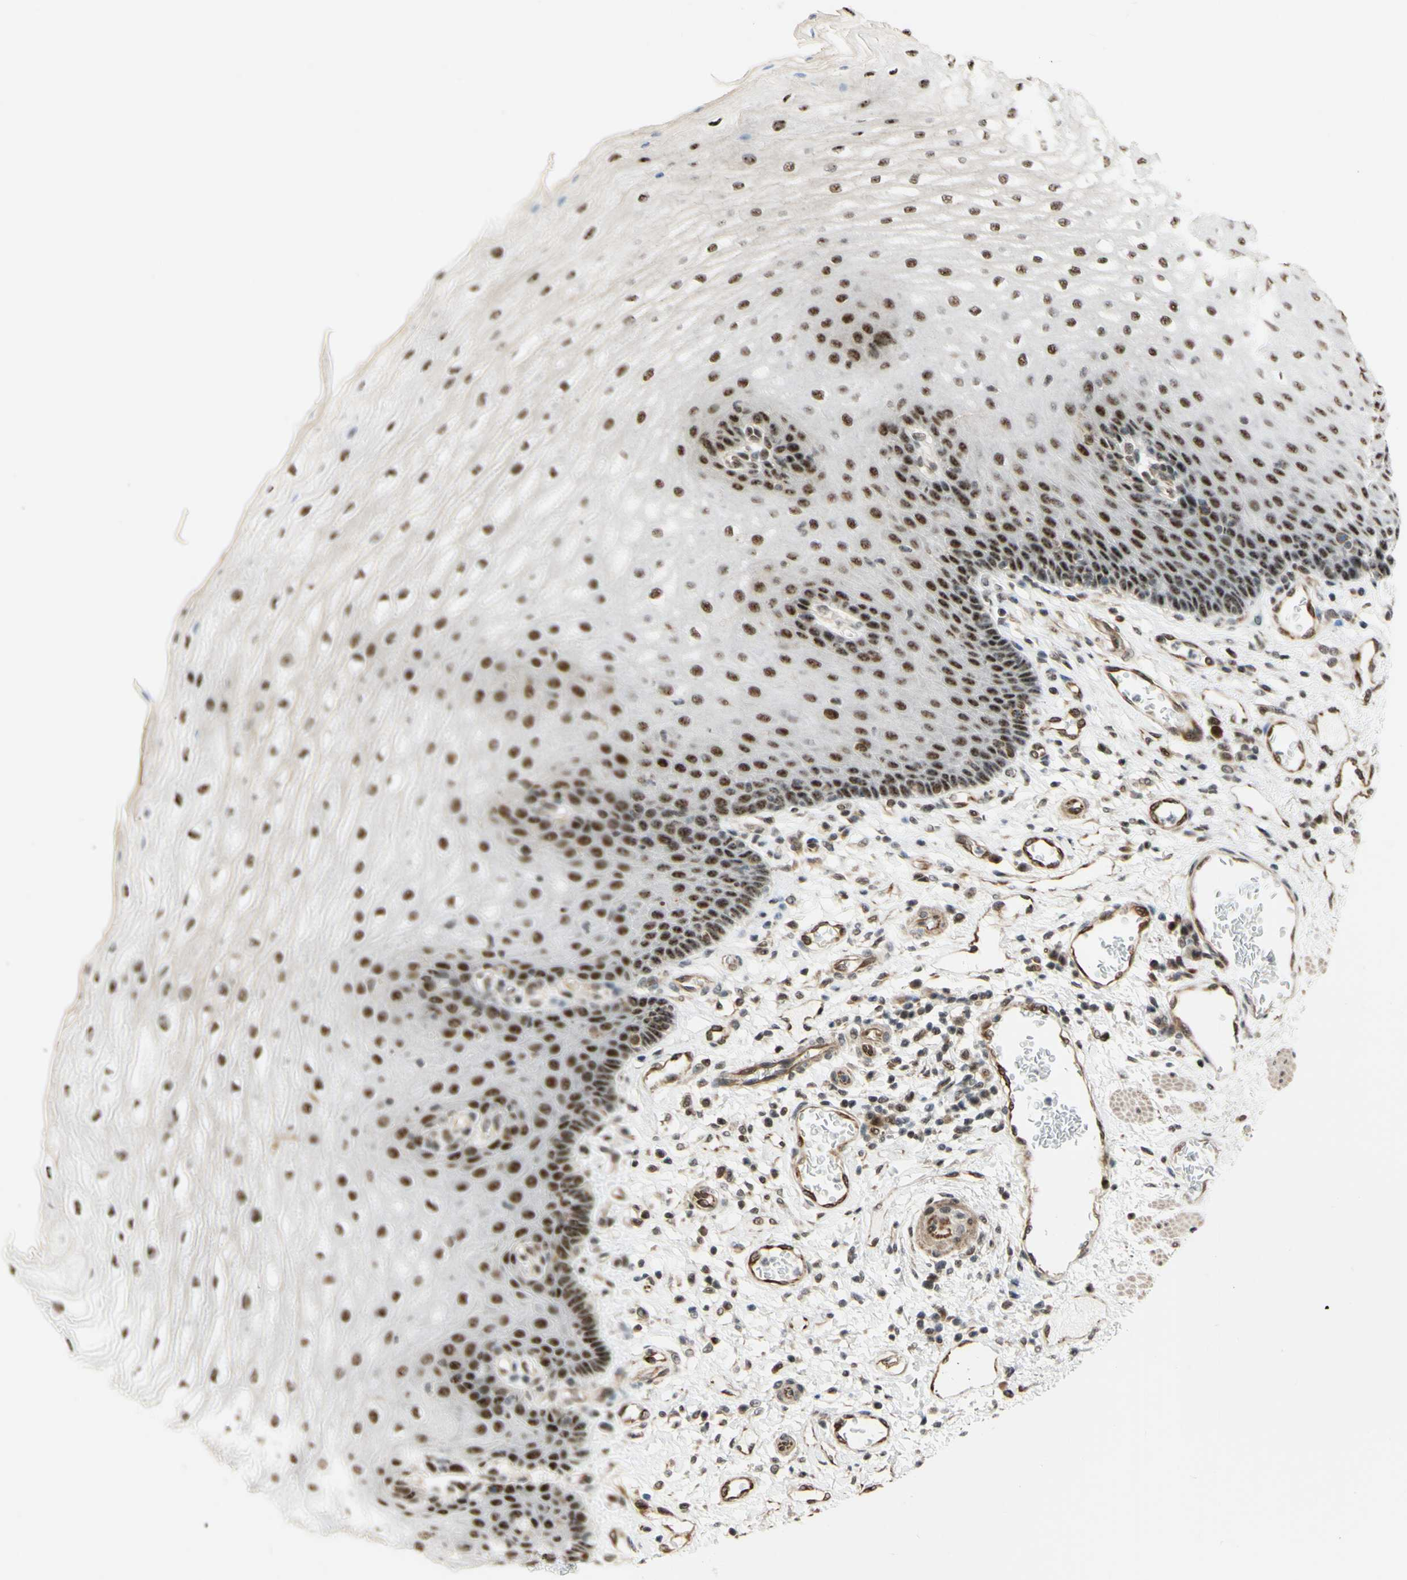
{"staining": {"intensity": "strong", "quantity": ">75%", "location": "nuclear"}, "tissue": "esophagus", "cell_type": "Squamous epithelial cells", "image_type": "normal", "snomed": [{"axis": "morphology", "description": "Normal tissue, NOS"}, {"axis": "topography", "description": "Esophagus"}], "caption": "A histopathology image showing strong nuclear expression in approximately >75% of squamous epithelial cells in benign esophagus, as visualized by brown immunohistochemical staining.", "gene": "SAP18", "patient": {"sex": "male", "age": 54}}